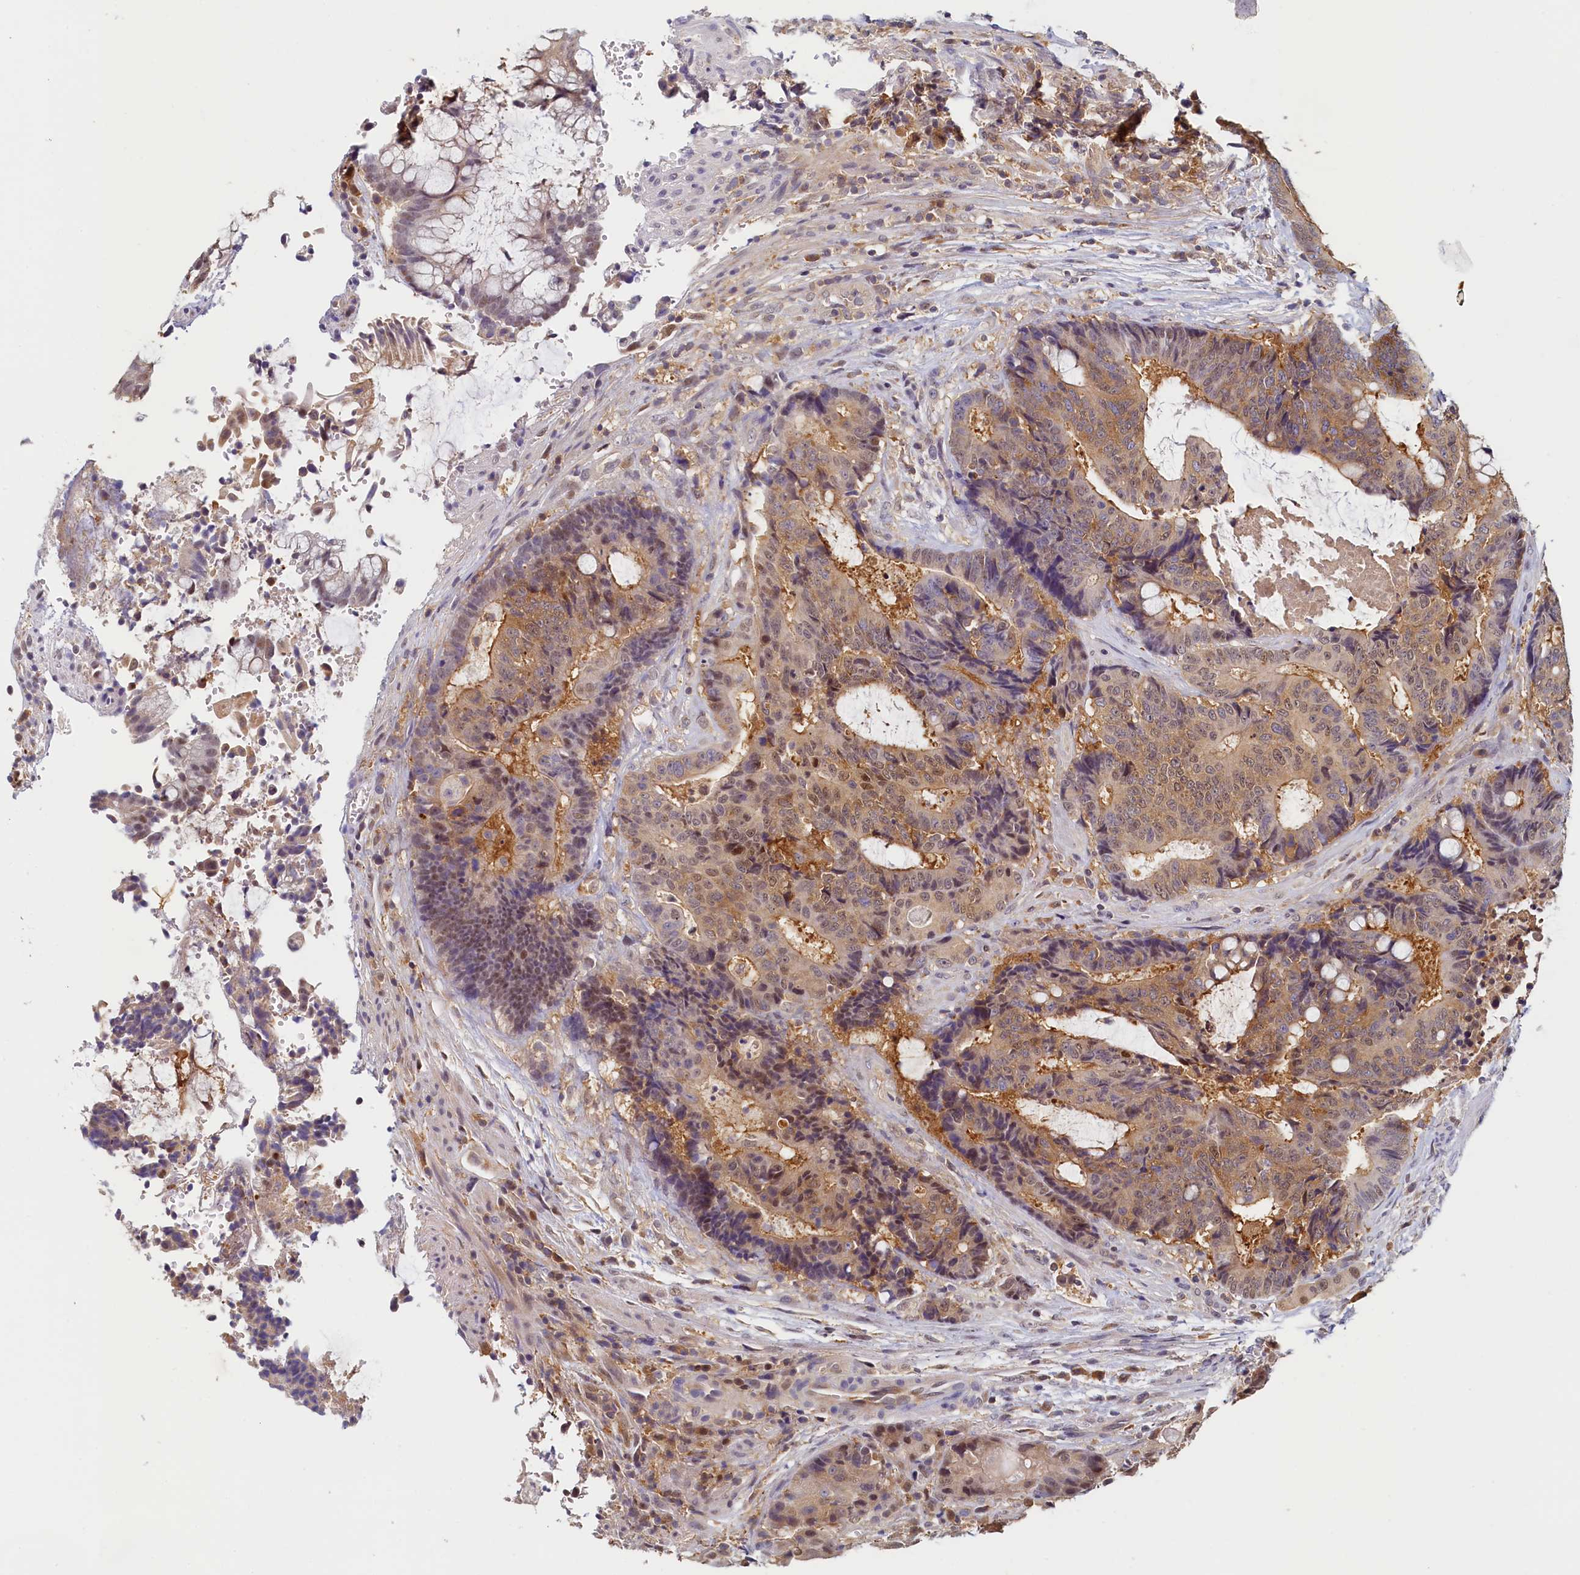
{"staining": {"intensity": "moderate", "quantity": ">75%", "location": "cytoplasmic/membranous"}, "tissue": "colorectal cancer", "cell_type": "Tumor cells", "image_type": "cancer", "snomed": [{"axis": "morphology", "description": "Adenocarcinoma, NOS"}, {"axis": "topography", "description": "Rectum"}], "caption": "Human colorectal cancer (adenocarcinoma) stained for a protein (brown) displays moderate cytoplasmic/membranous positive expression in approximately >75% of tumor cells.", "gene": "PAAF1", "patient": {"sex": "male", "age": 69}}